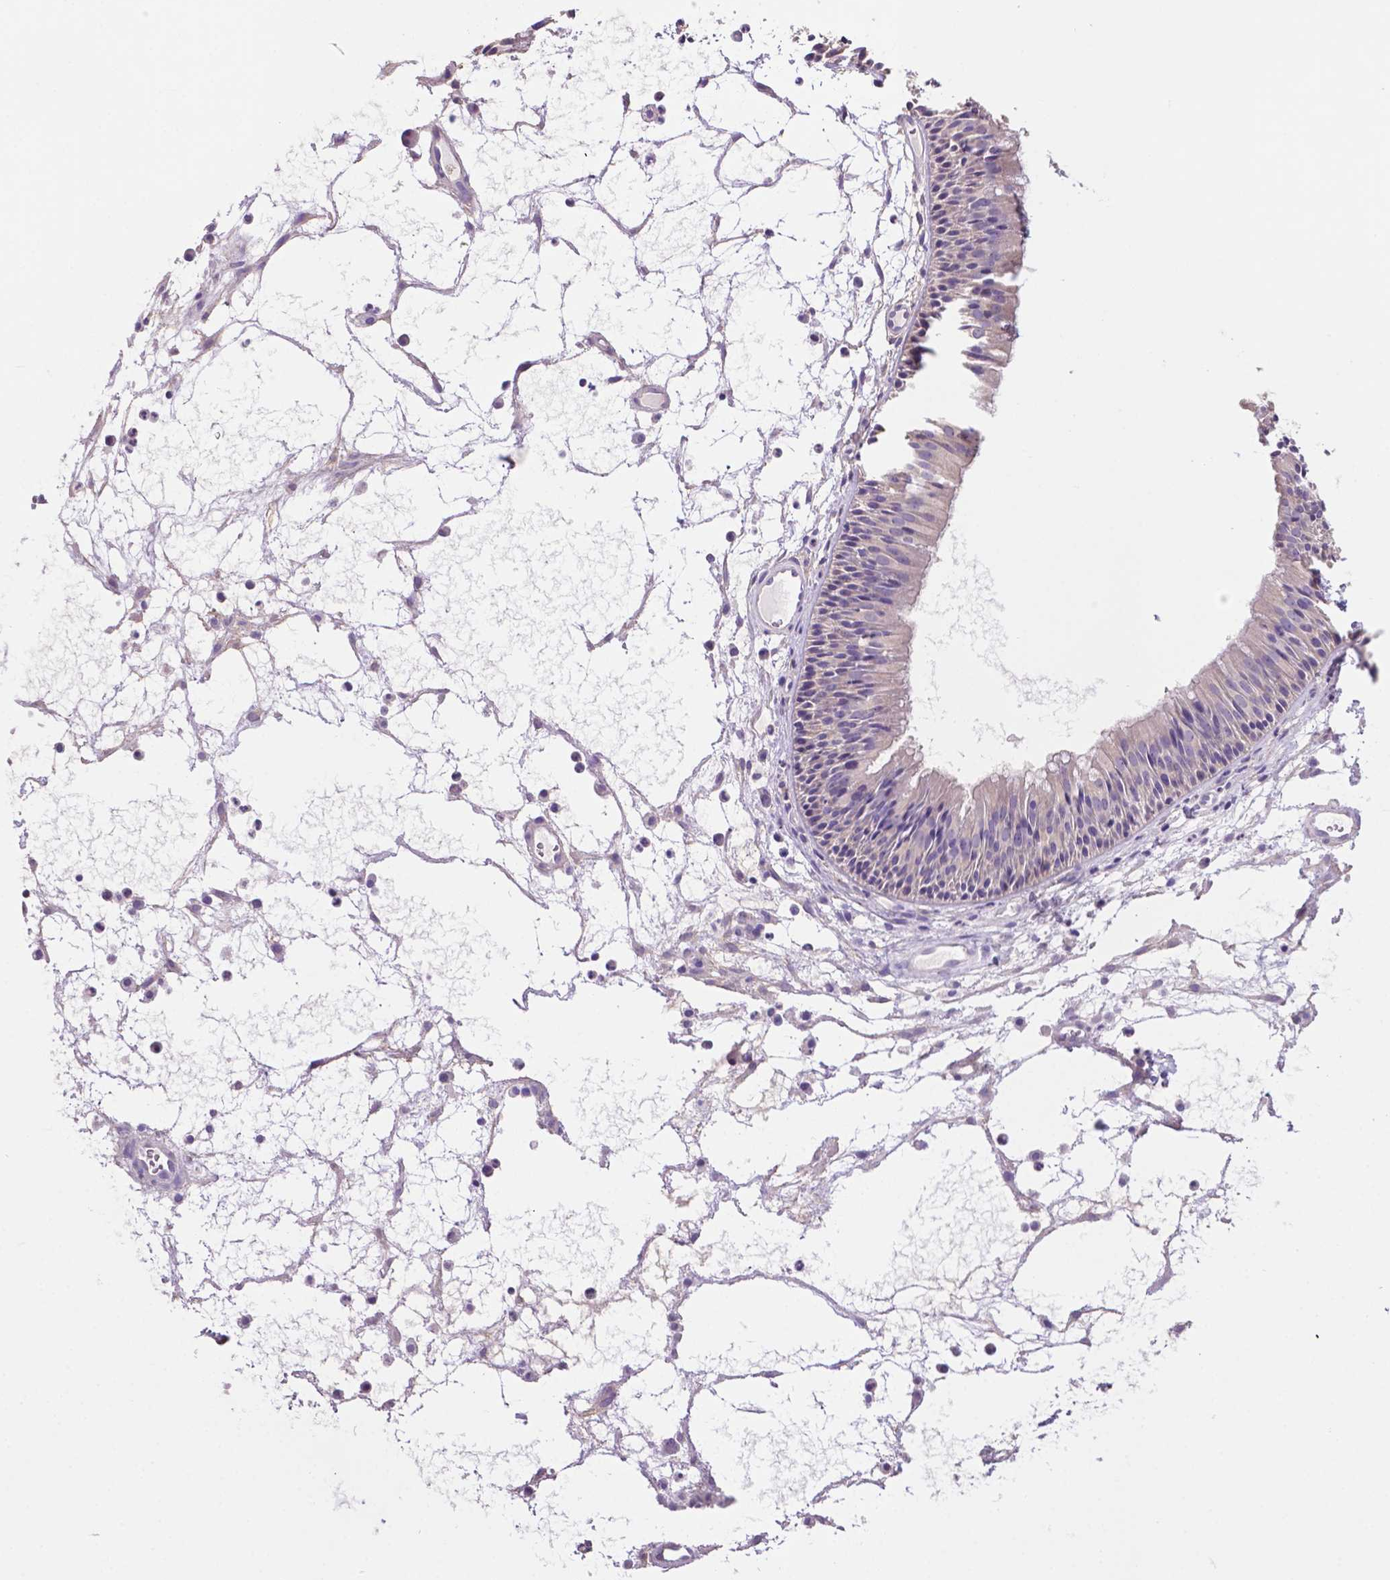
{"staining": {"intensity": "negative", "quantity": "none", "location": "none"}, "tissue": "nasopharynx", "cell_type": "Respiratory epithelial cells", "image_type": "normal", "snomed": [{"axis": "morphology", "description": "Normal tissue, NOS"}, {"axis": "topography", "description": "Nasopharynx"}], "caption": "Respiratory epithelial cells show no significant protein staining in benign nasopharynx. (DAB IHC, high magnification).", "gene": "PRPS2", "patient": {"sex": "male", "age": 31}}